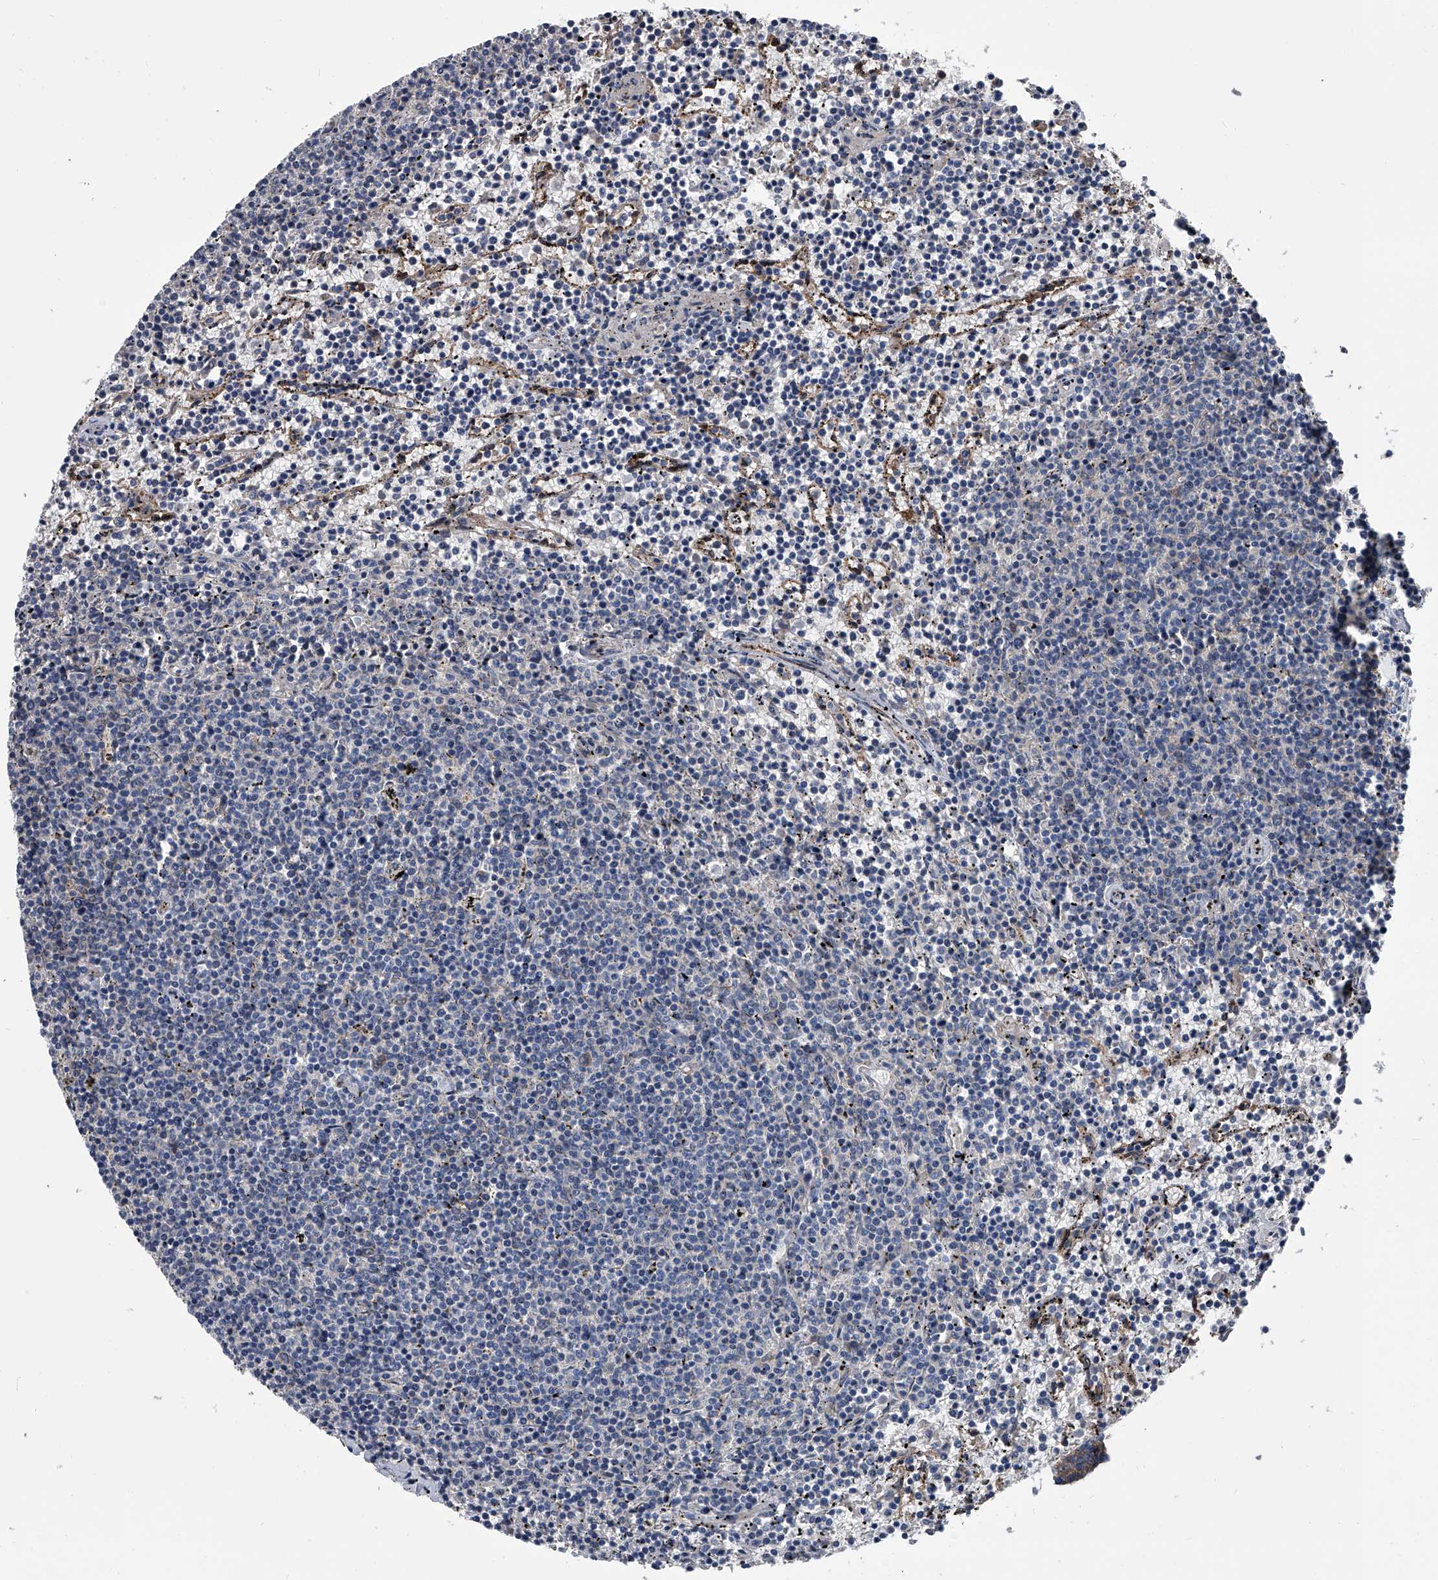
{"staining": {"intensity": "negative", "quantity": "none", "location": "none"}, "tissue": "lymphoma", "cell_type": "Tumor cells", "image_type": "cancer", "snomed": [{"axis": "morphology", "description": "Malignant lymphoma, non-Hodgkin's type, Low grade"}, {"axis": "topography", "description": "Spleen"}], "caption": "IHC of lymphoma displays no positivity in tumor cells.", "gene": "KIF13A", "patient": {"sex": "female", "age": 50}}